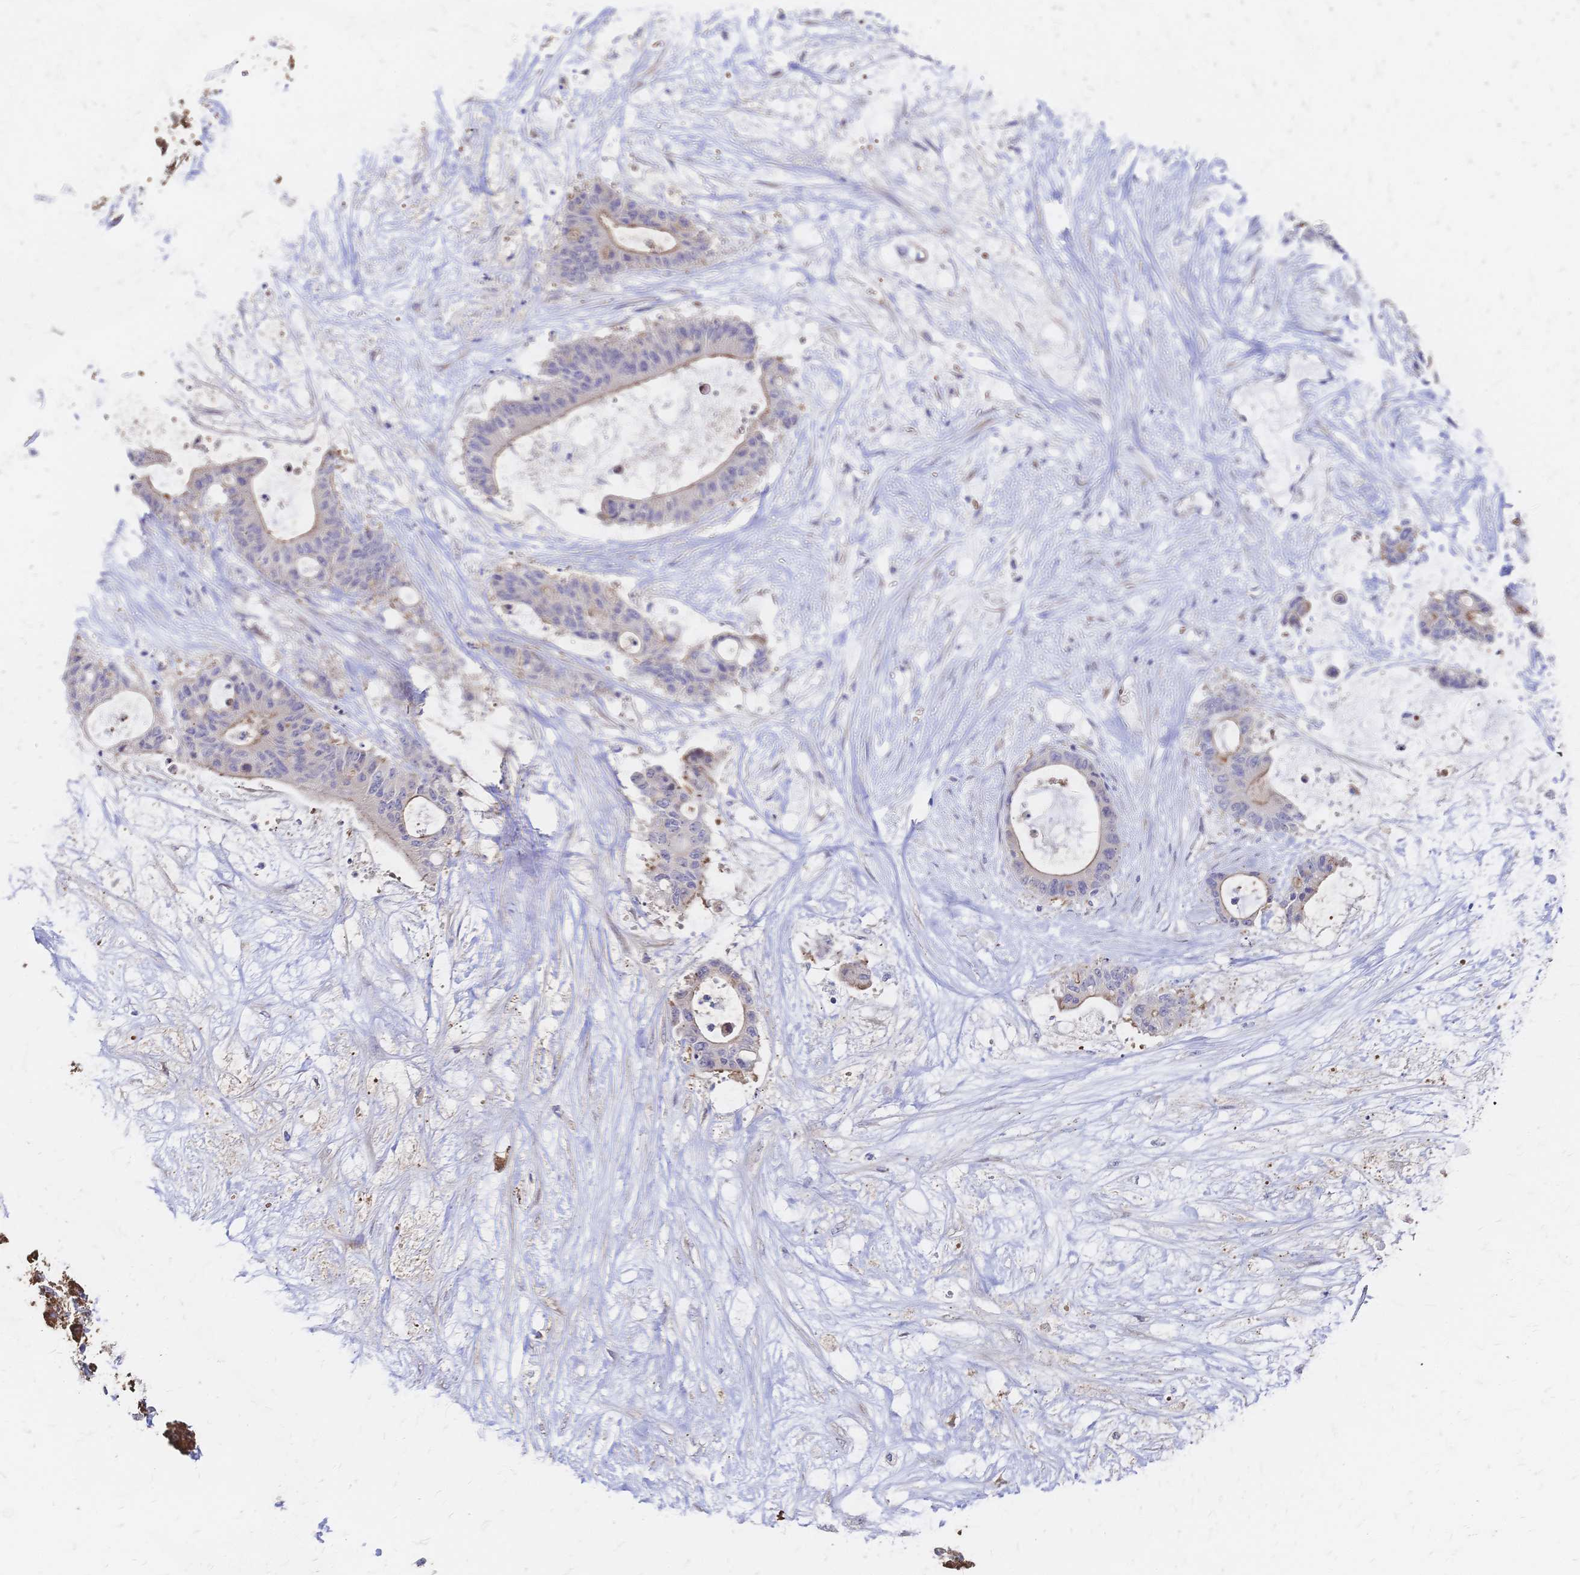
{"staining": {"intensity": "negative", "quantity": "none", "location": "none"}, "tissue": "liver cancer", "cell_type": "Tumor cells", "image_type": "cancer", "snomed": [{"axis": "morphology", "description": "Normal tissue, NOS"}, {"axis": "morphology", "description": "Cholangiocarcinoma"}, {"axis": "topography", "description": "Liver"}, {"axis": "topography", "description": "Peripheral nerve tissue"}], "caption": "There is no significant staining in tumor cells of cholangiocarcinoma (liver).", "gene": "SLC5A1", "patient": {"sex": "female", "age": 73}}